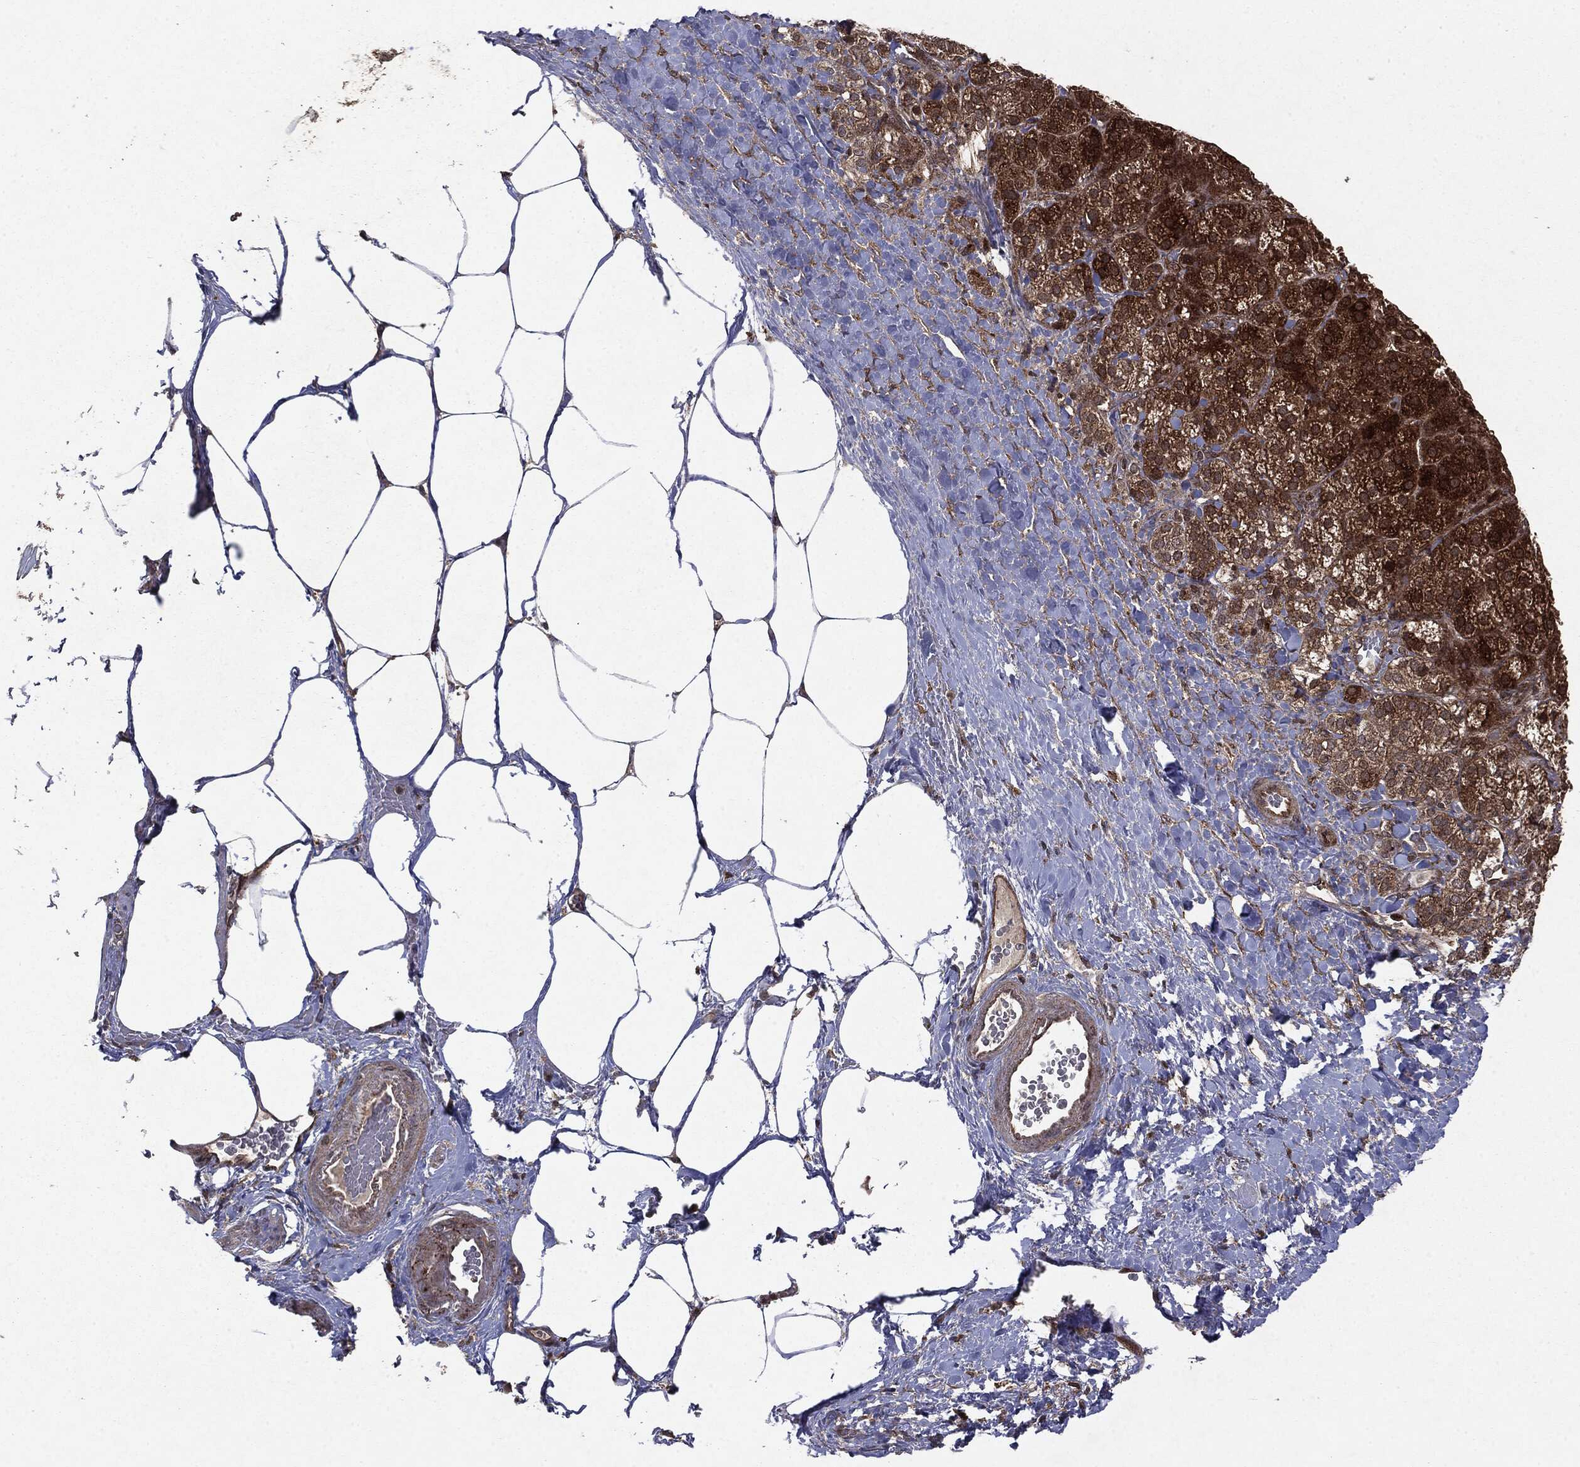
{"staining": {"intensity": "strong", "quantity": ">75%", "location": "cytoplasmic/membranous"}, "tissue": "adrenal gland", "cell_type": "Glandular cells", "image_type": "normal", "snomed": [{"axis": "morphology", "description": "Normal tissue, NOS"}, {"axis": "topography", "description": "Adrenal gland"}], "caption": "High-power microscopy captured an immunohistochemistry (IHC) micrograph of benign adrenal gland, revealing strong cytoplasmic/membranous staining in about >75% of glandular cells. The staining was performed using DAB (3,3'-diaminobenzidine), with brown indicating positive protein expression. Nuclei are stained blue with hematoxylin.", "gene": "OTUB1", "patient": {"sex": "male", "age": 57}}